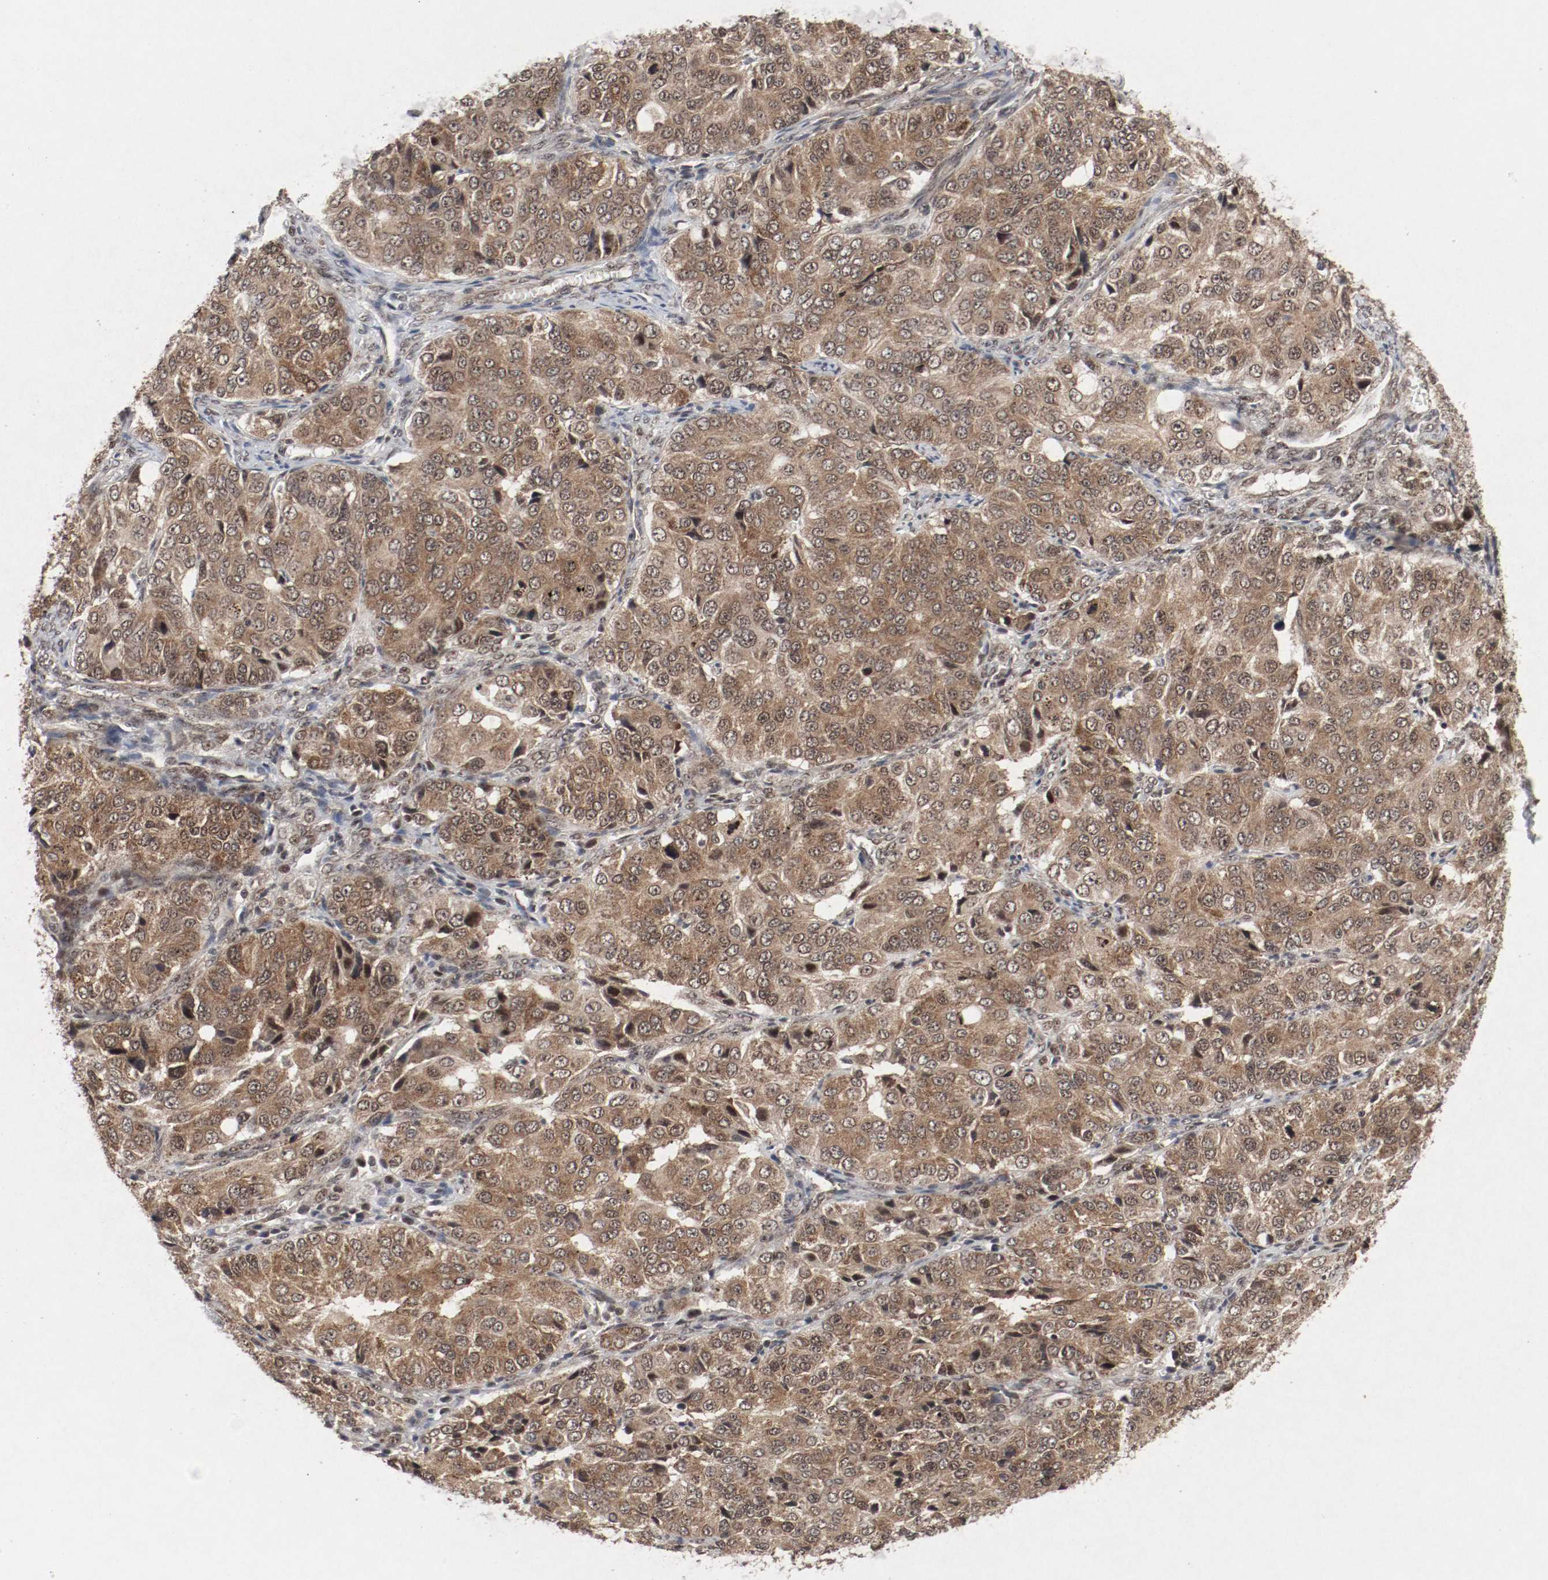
{"staining": {"intensity": "moderate", "quantity": ">75%", "location": "cytoplasmic/membranous,nuclear"}, "tissue": "ovarian cancer", "cell_type": "Tumor cells", "image_type": "cancer", "snomed": [{"axis": "morphology", "description": "Carcinoma, endometroid"}, {"axis": "topography", "description": "Ovary"}], "caption": "Moderate cytoplasmic/membranous and nuclear positivity is identified in about >75% of tumor cells in ovarian cancer.", "gene": "CSNK2B", "patient": {"sex": "female", "age": 51}}